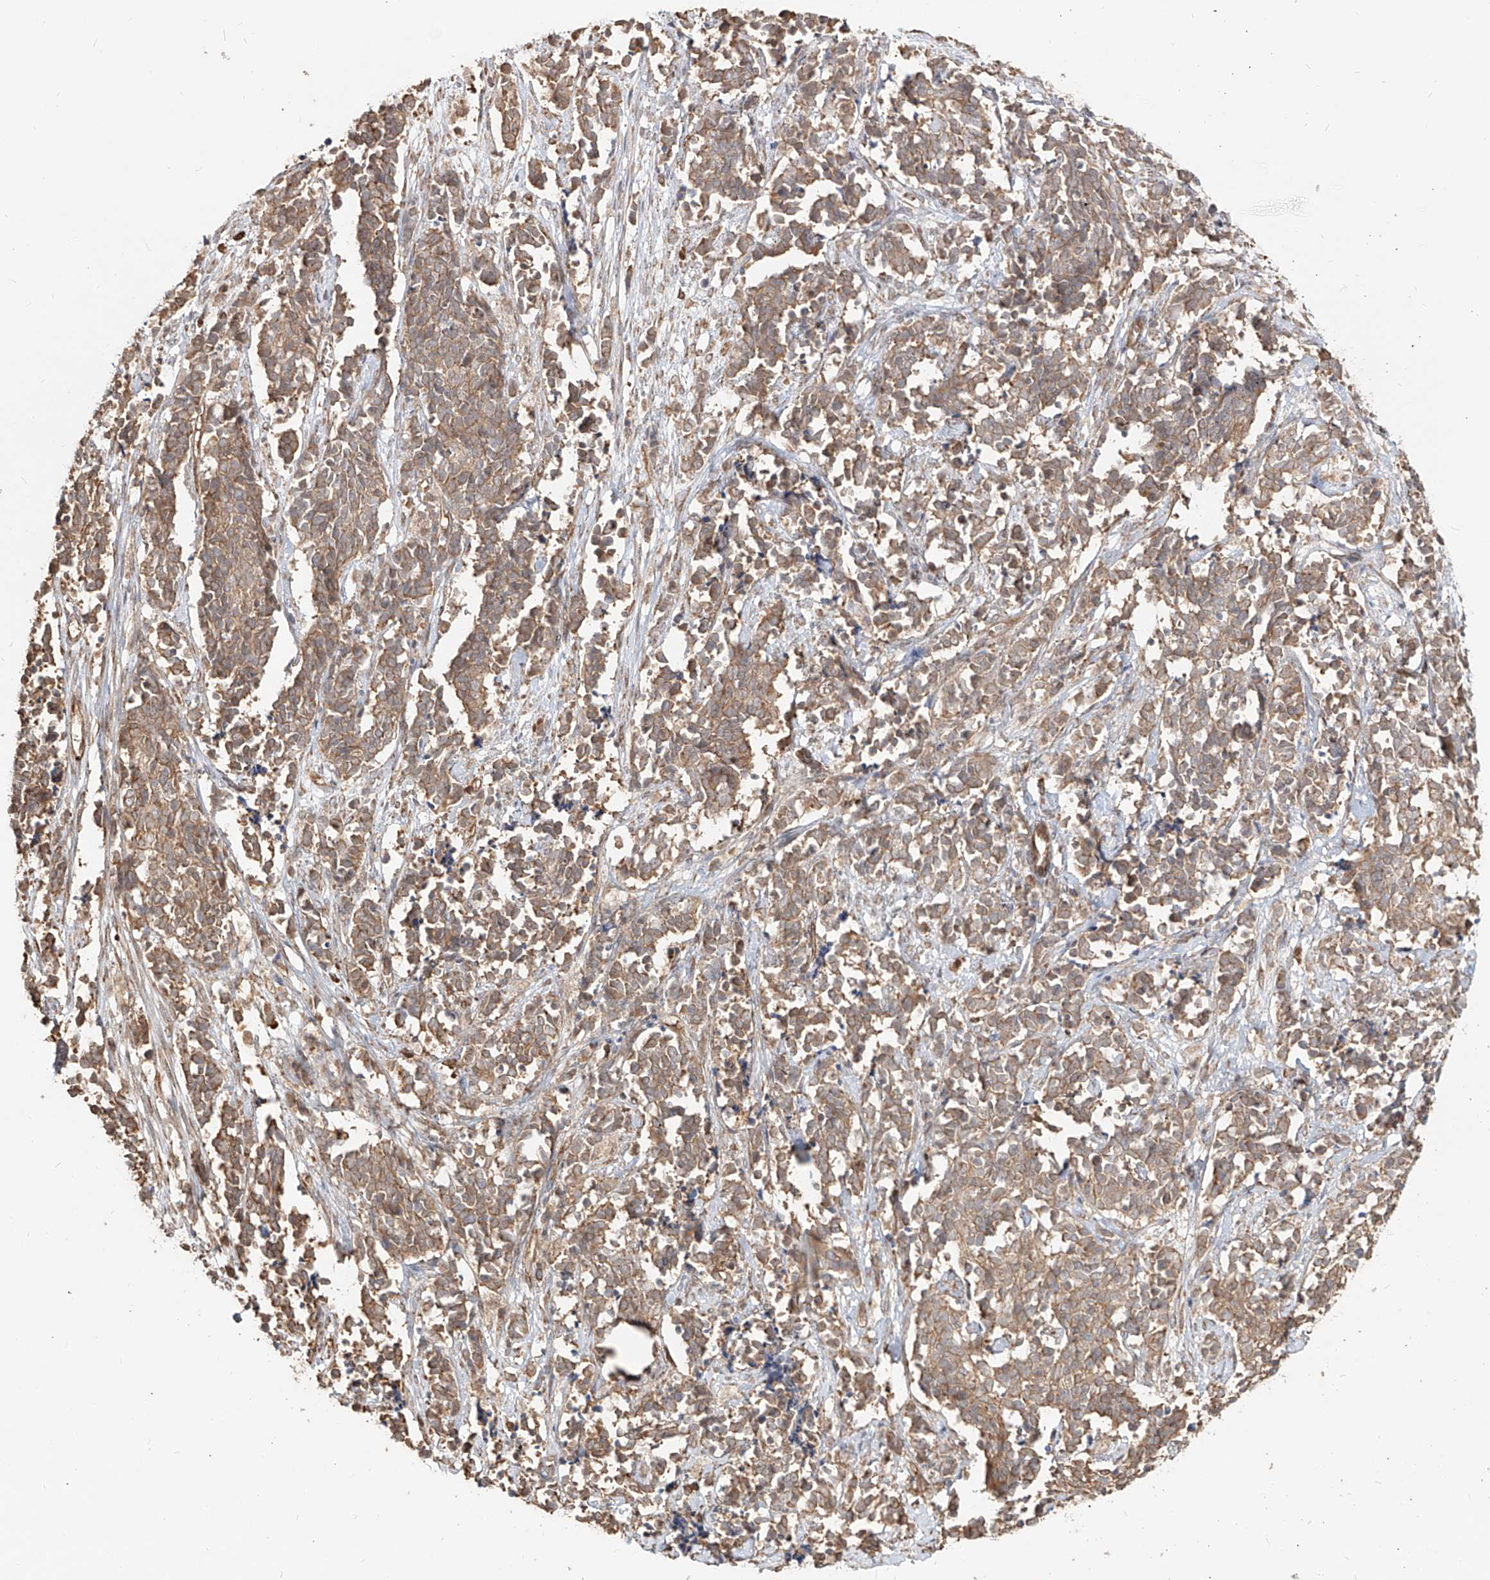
{"staining": {"intensity": "moderate", "quantity": ">75%", "location": "cytoplasmic/membranous"}, "tissue": "cervical cancer", "cell_type": "Tumor cells", "image_type": "cancer", "snomed": [{"axis": "morphology", "description": "Normal tissue, NOS"}, {"axis": "morphology", "description": "Squamous cell carcinoma, NOS"}, {"axis": "topography", "description": "Cervix"}], "caption": "Immunohistochemical staining of squamous cell carcinoma (cervical) exhibits medium levels of moderate cytoplasmic/membranous positivity in about >75% of tumor cells.", "gene": "UBE2K", "patient": {"sex": "female", "age": 35}}